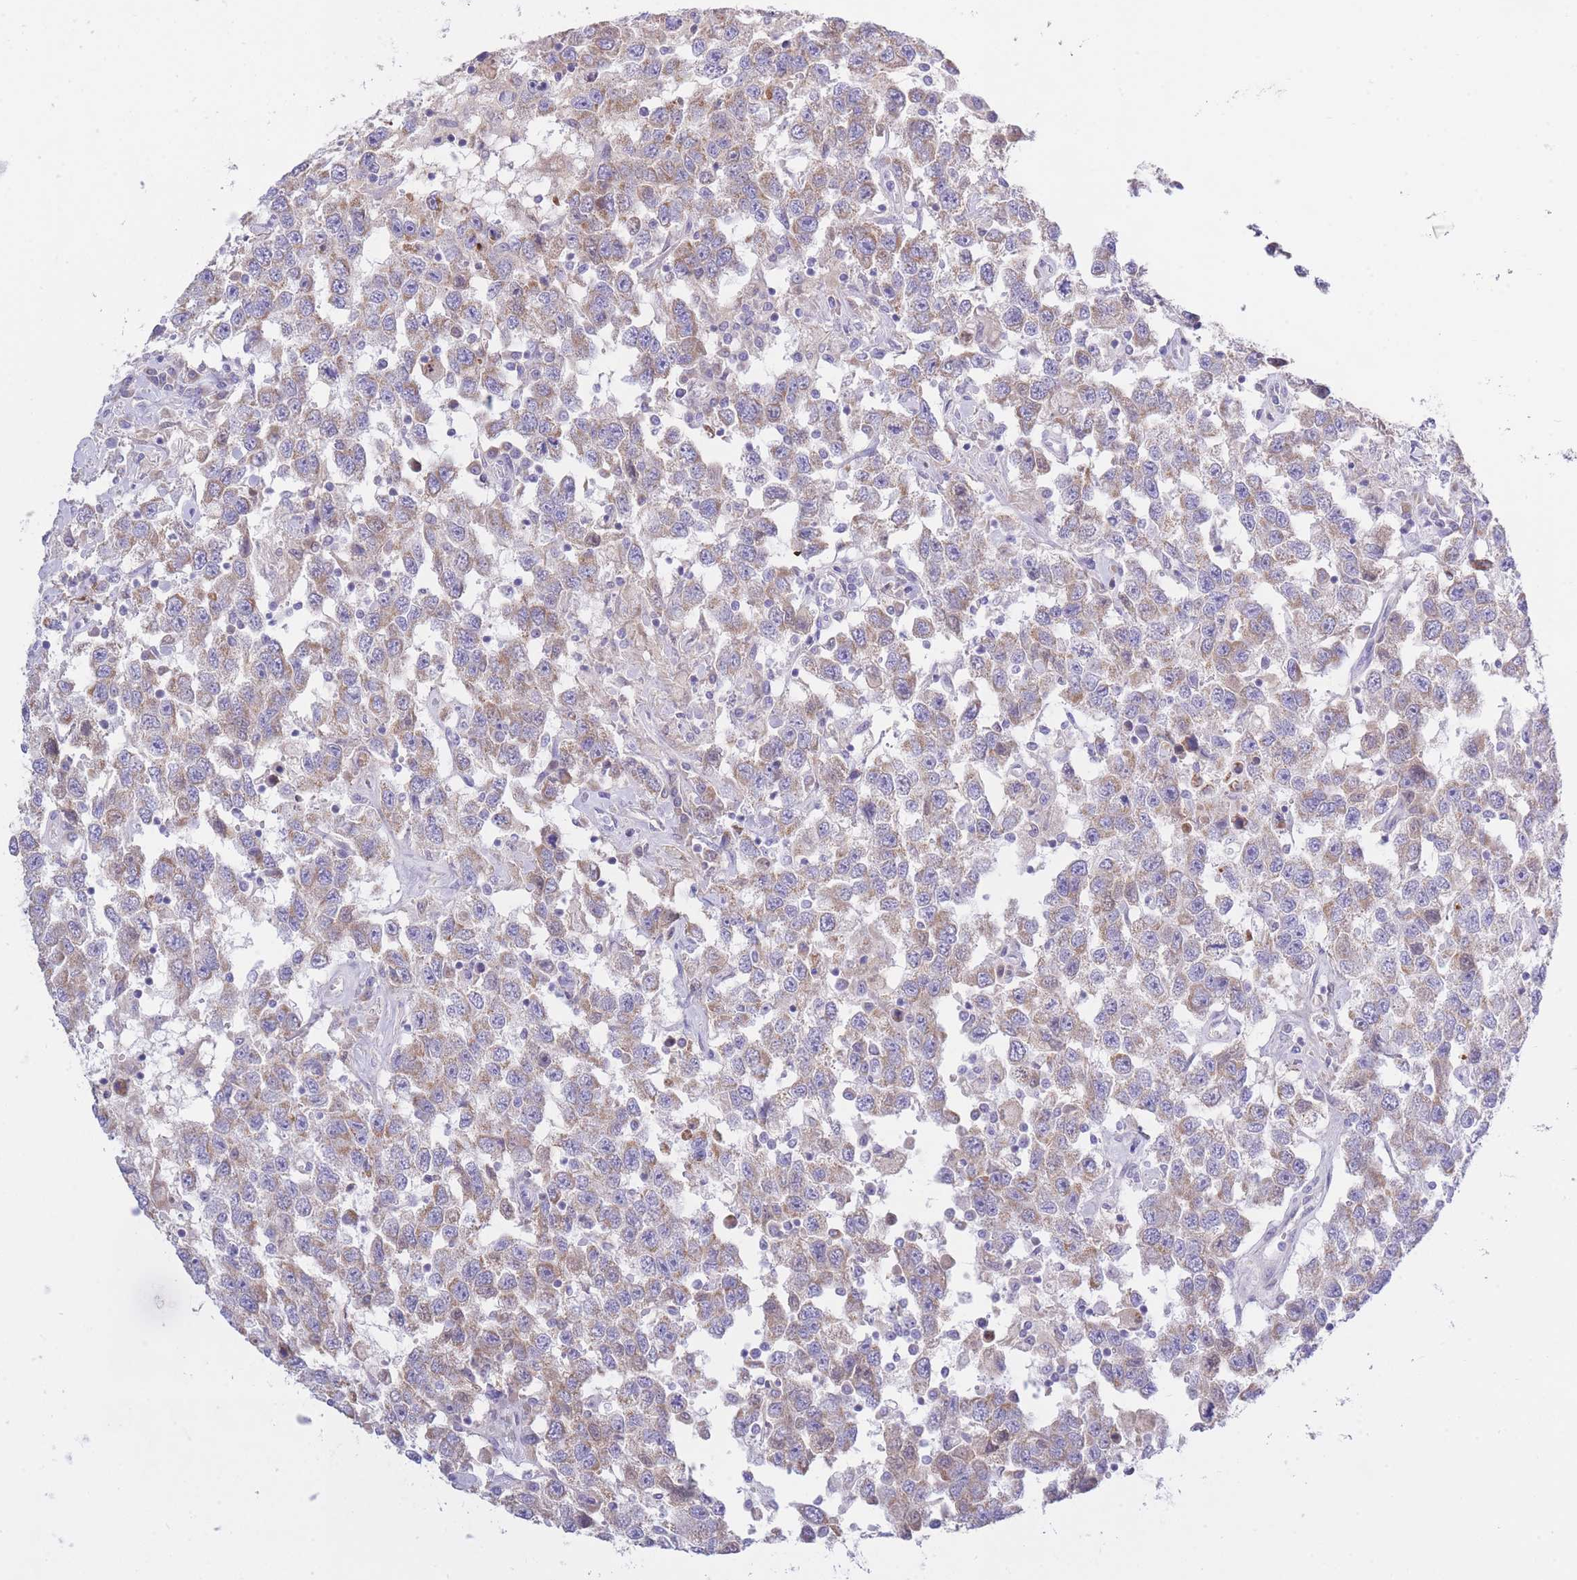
{"staining": {"intensity": "weak", "quantity": ">75%", "location": "cytoplasmic/membranous"}, "tissue": "testis cancer", "cell_type": "Tumor cells", "image_type": "cancer", "snomed": [{"axis": "morphology", "description": "Seminoma, NOS"}, {"axis": "topography", "description": "Testis"}], "caption": "An image of human testis cancer stained for a protein shows weak cytoplasmic/membranous brown staining in tumor cells.", "gene": "NANP", "patient": {"sex": "male", "age": 41}}